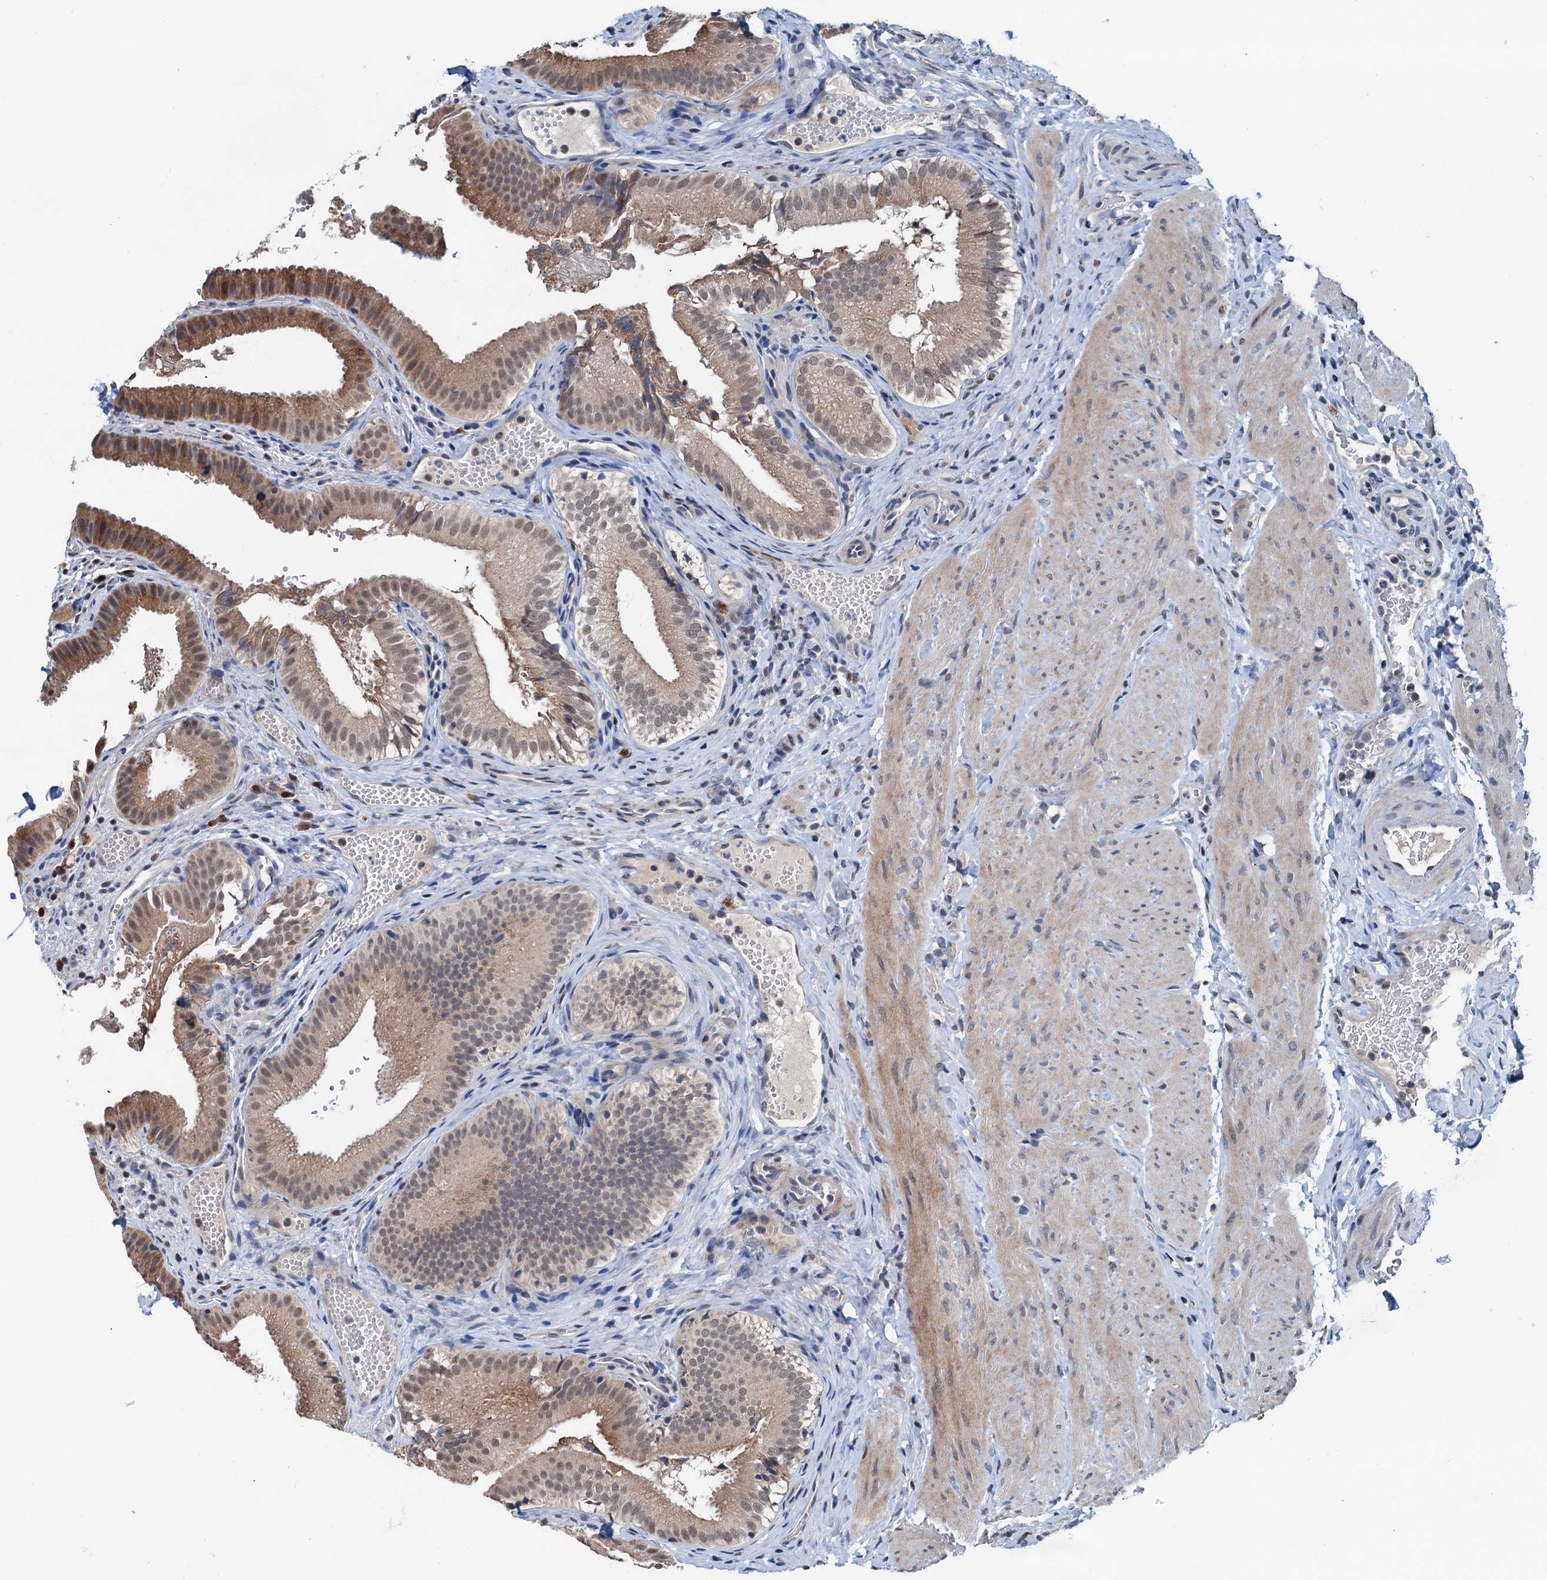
{"staining": {"intensity": "moderate", "quantity": "25%-75%", "location": "cytoplasmic/membranous"}, "tissue": "gallbladder", "cell_type": "Glandular cells", "image_type": "normal", "snomed": [{"axis": "morphology", "description": "Normal tissue, NOS"}, {"axis": "topography", "description": "Gallbladder"}], "caption": "Protein analysis of normal gallbladder shows moderate cytoplasmic/membranous expression in about 25%-75% of glandular cells. (Brightfield microscopy of DAB IHC at high magnification).", "gene": "SHLD1", "patient": {"sex": "female", "age": 30}}